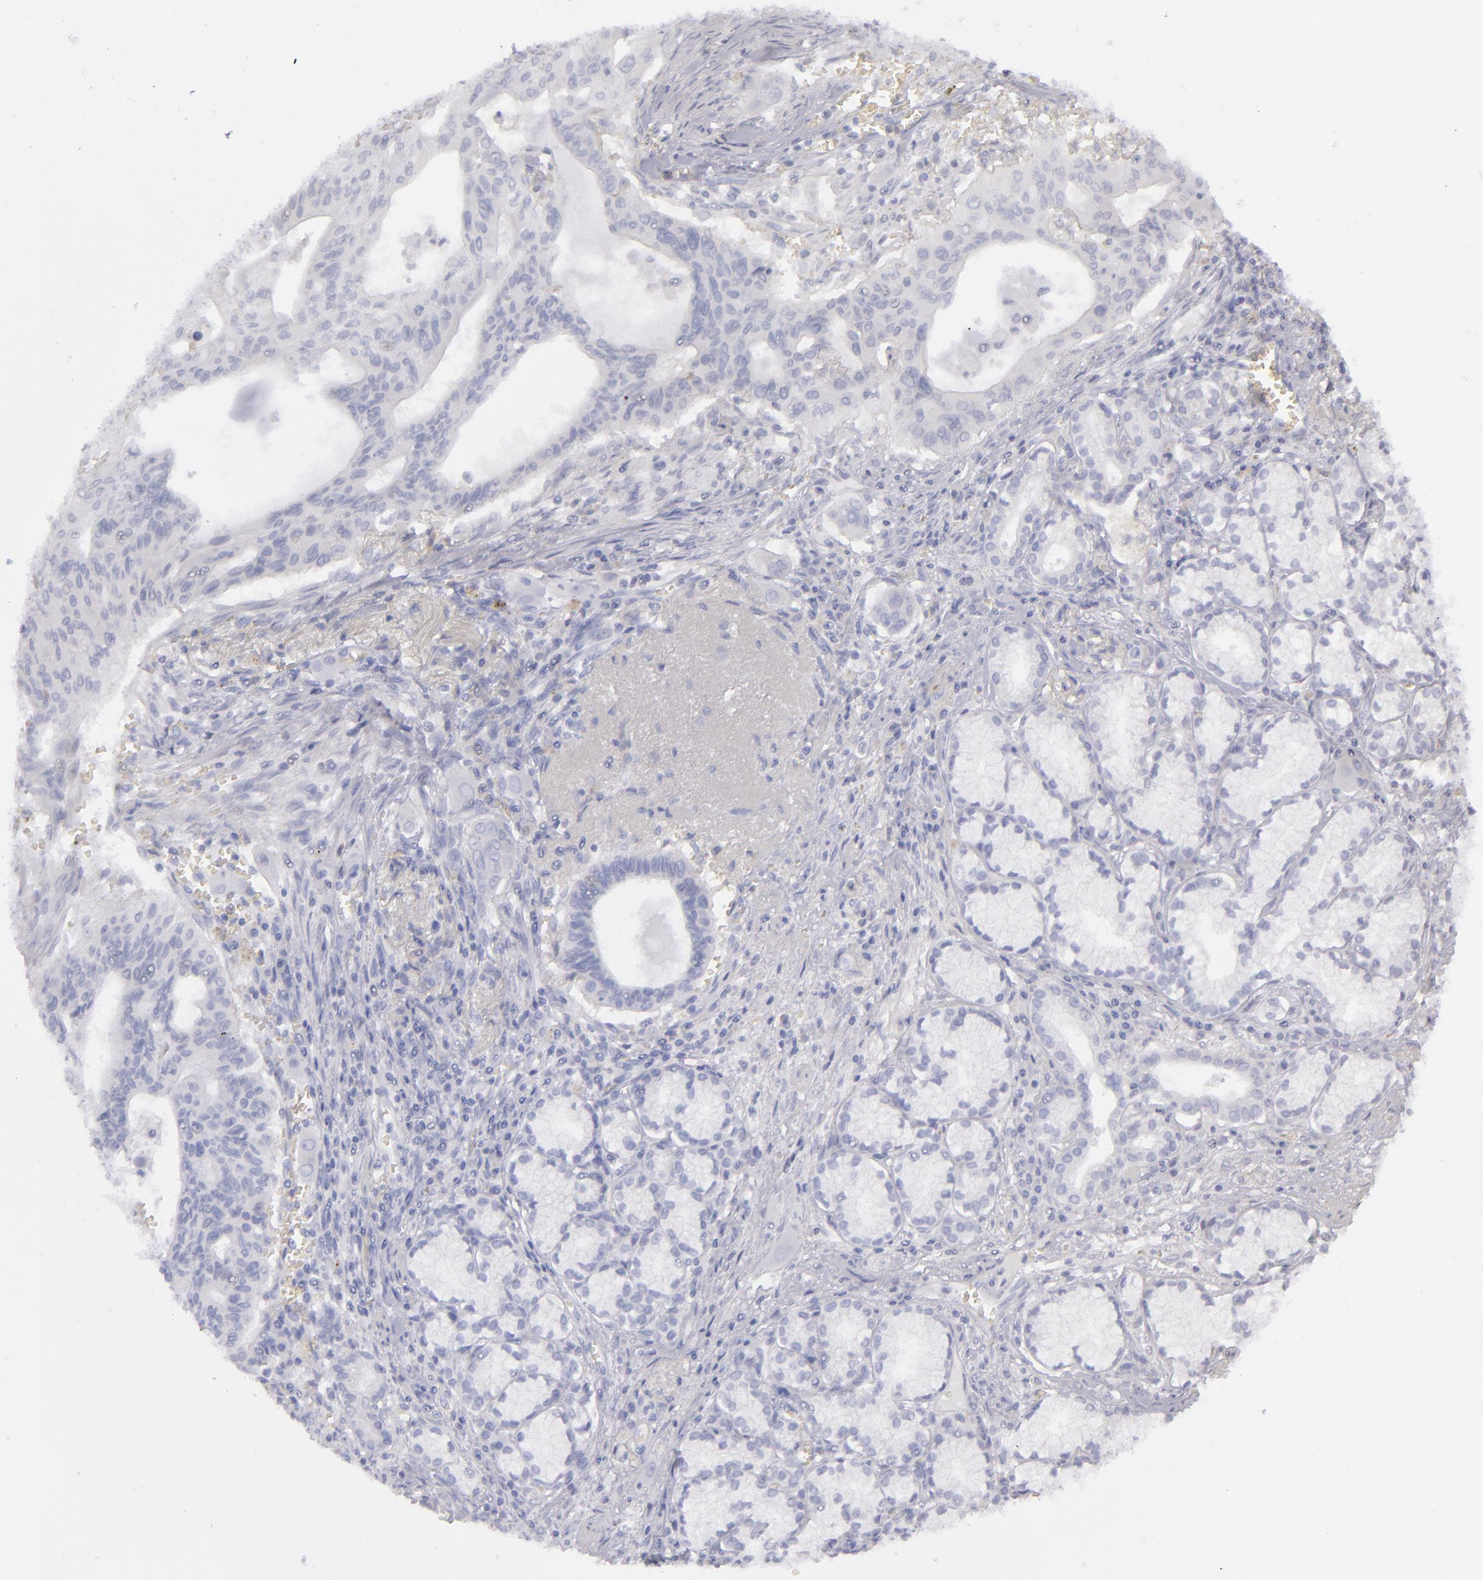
{"staining": {"intensity": "negative", "quantity": "none", "location": "none"}, "tissue": "pancreatic cancer", "cell_type": "Tumor cells", "image_type": "cancer", "snomed": [{"axis": "morphology", "description": "Adenocarcinoma, NOS"}, {"axis": "topography", "description": "Pancreas"}], "caption": "This is an immunohistochemistry (IHC) histopathology image of pancreatic cancer (adenocarcinoma). There is no positivity in tumor cells.", "gene": "CD22", "patient": {"sex": "male", "age": 77}}